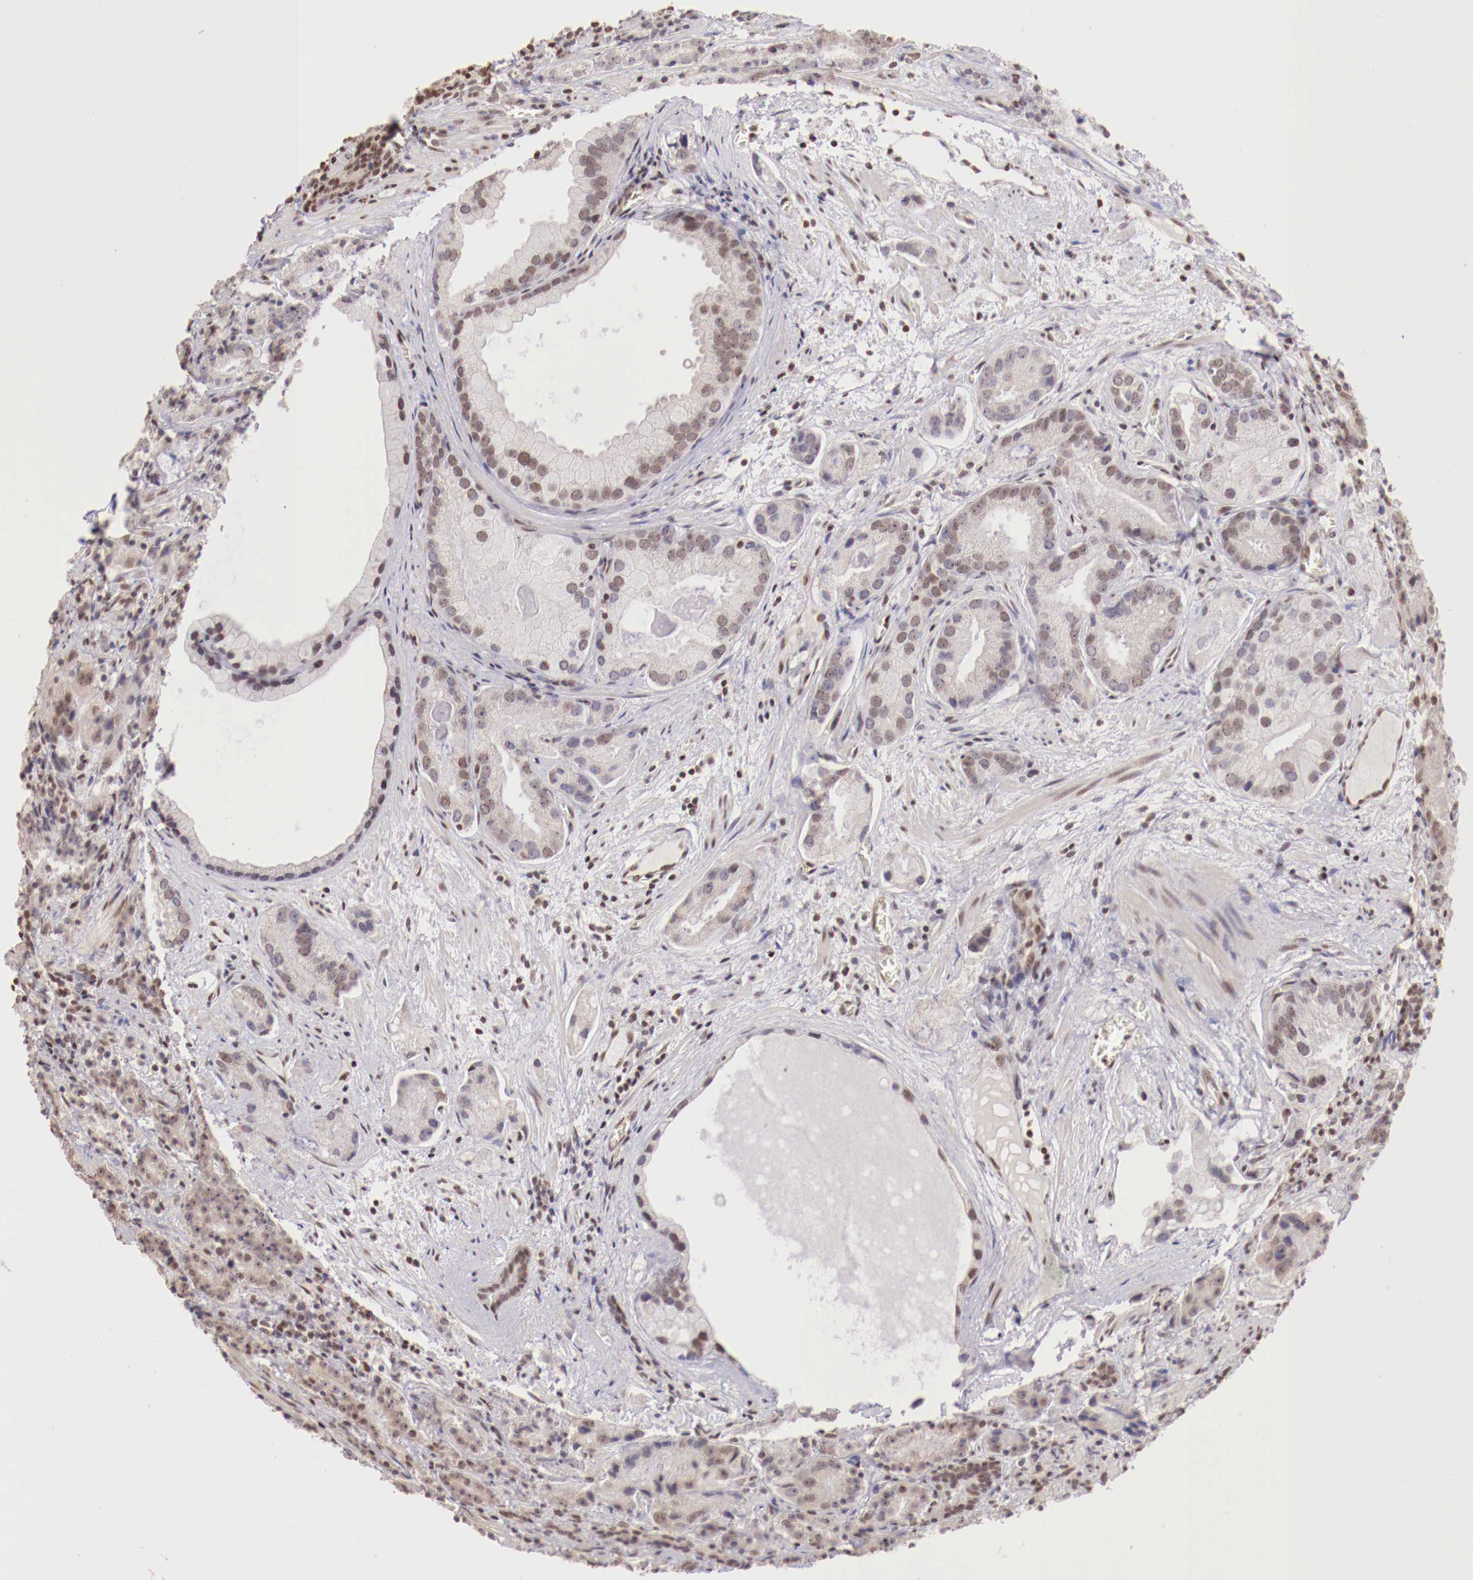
{"staining": {"intensity": "weak", "quantity": "<25%", "location": "nuclear"}, "tissue": "prostate cancer", "cell_type": "Tumor cells", "image_type": "cancer", "snomed": [{"axis": "morphology", "description": "Adenocarcinoma, Medium grade"}, {"axis": "topography", "description": "Prostate"}], "caption": "Tumor cells show no significant protein expression in adenocarcinoma (medium-grade) (prostate).", "gene": "SP1", "patient": {"sex": "male", "age": 70}}